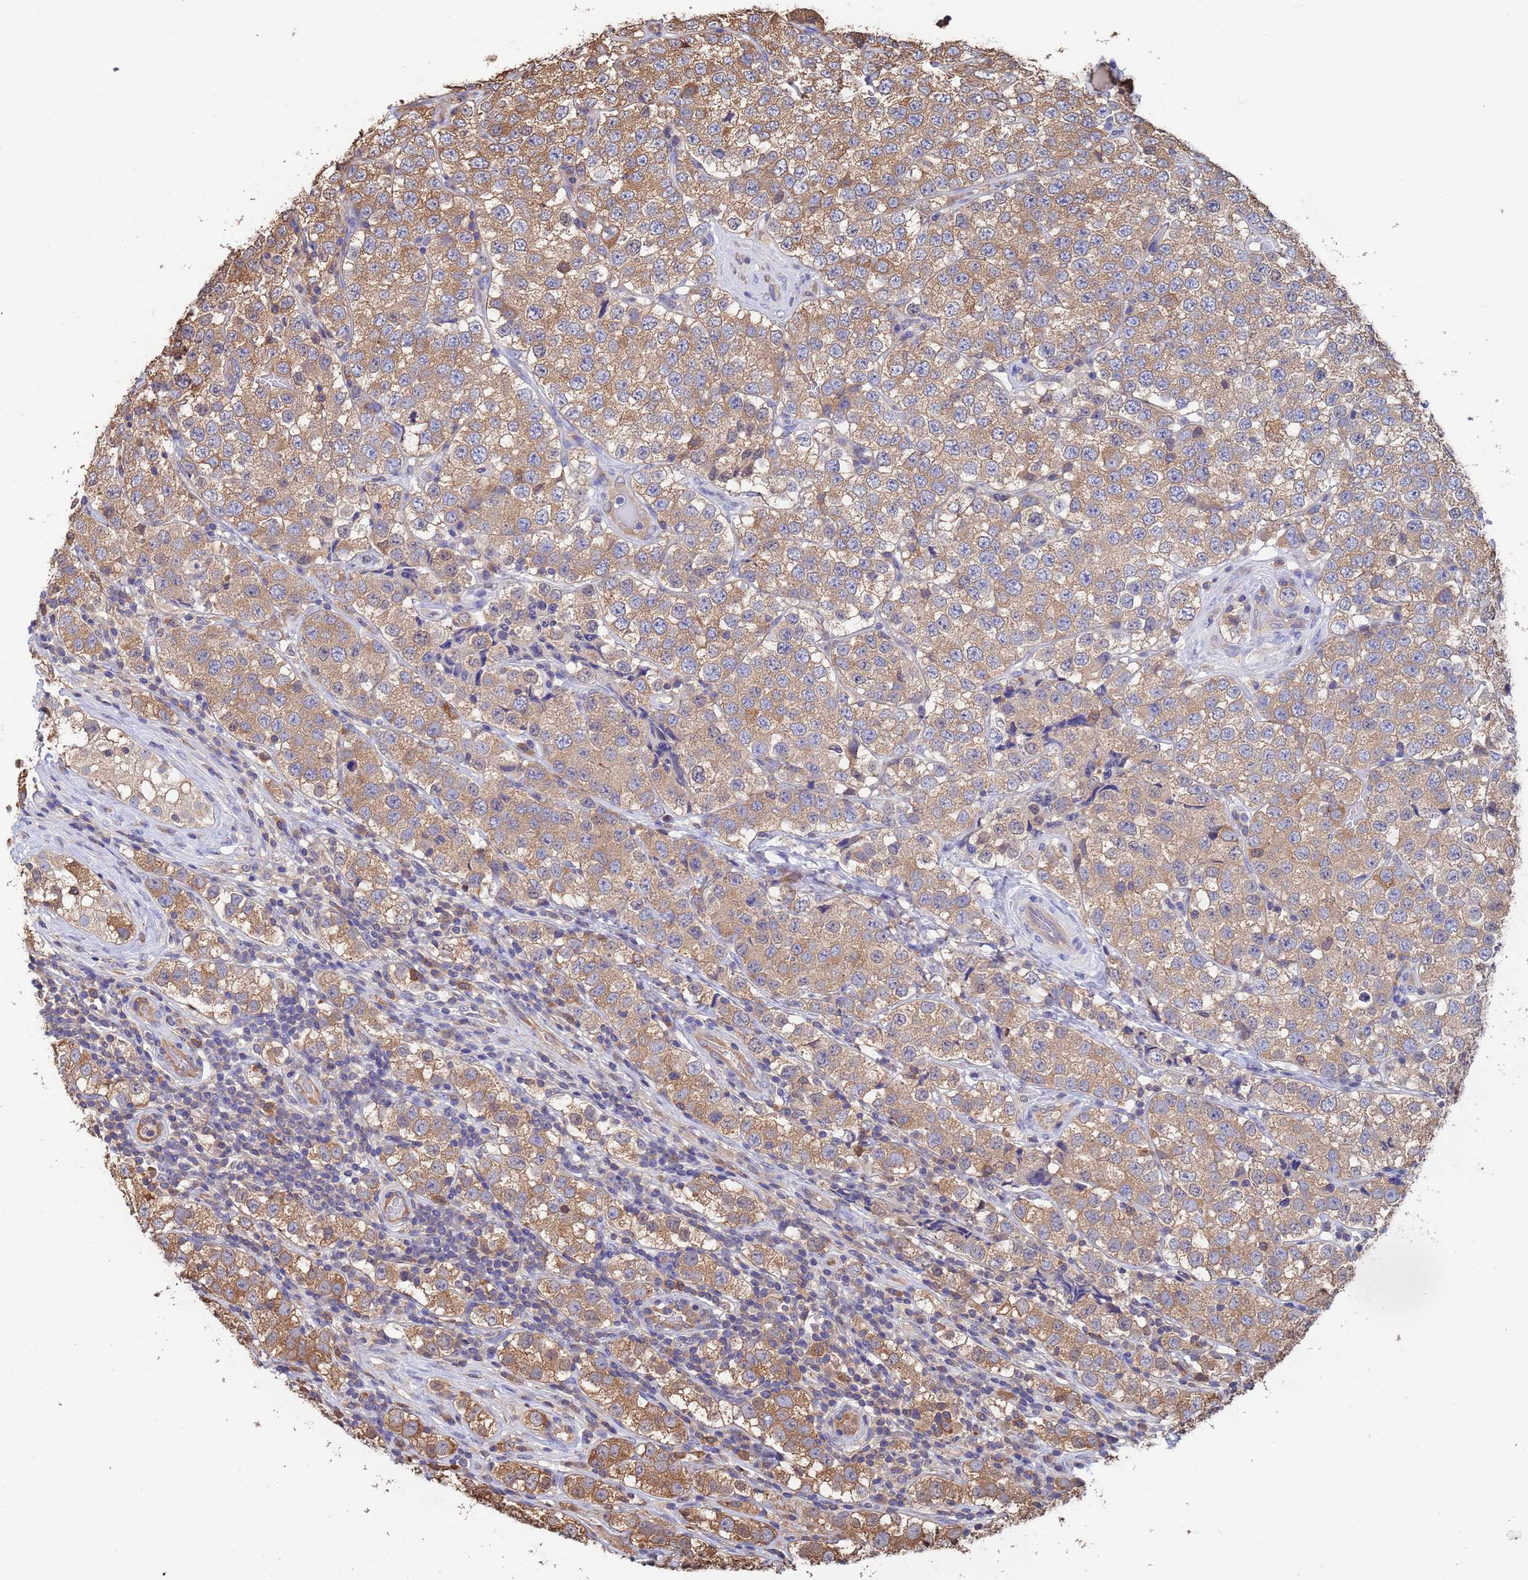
{"staining": {"intensity": "moderate", "quantity": ">75%", "location": "cytoplasmic/membranous"}, "tissue": "testis cancer", "cell_type": "Tumor cells", "image_type": "cancer", "snomed": [{"axis": "morphology", "description": "Seminoma, NOS"}, {"axis": "topography", "description": "Testis"}], "caption": "Human testis cancer (seminoma) stained with a brown dye exhibits moderate cytoplasmic/membranous positive expression in approximately >75% of tumor cells.", "gene": "FAM25A", "patient": {"sex": "male", "age": 34}}